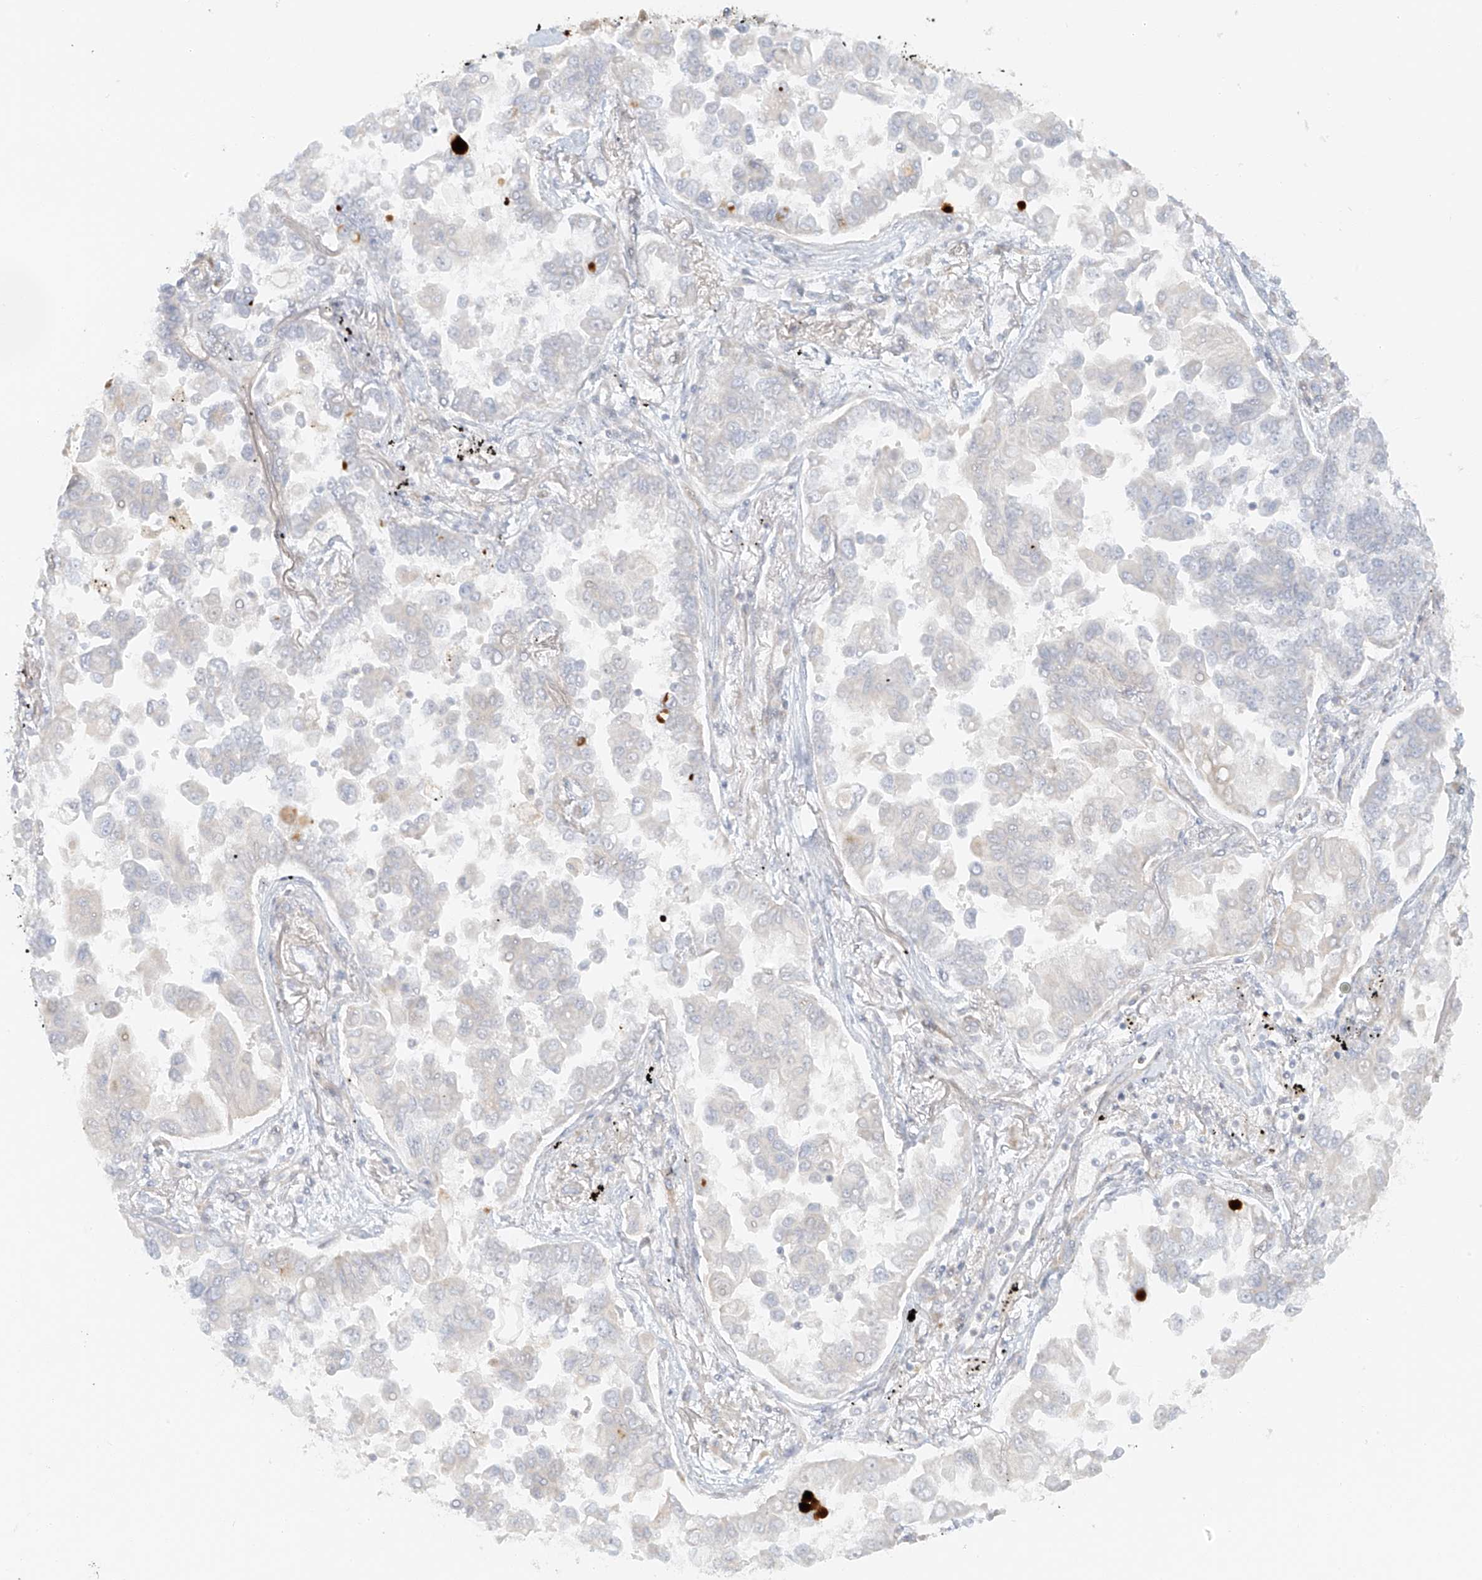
{"staining": {"intensity": "negative", "quantity": "none", "location": "none"}, "tissue": "lung cancer", "cell_type": "Tumor cells", "image_type": "cancer", "snomed": [{"axis": "morphology", "description": "Adenocarcinoma, NOS"}, {"axis": "topography", "description": "Lung"}], "caption": "Lung adenocarcinoma was stained to show a protein in brown. There is no significant expression in tumor cells.", "gene": "MIPEP", "patient": {"sex": "female", "age": 67}}